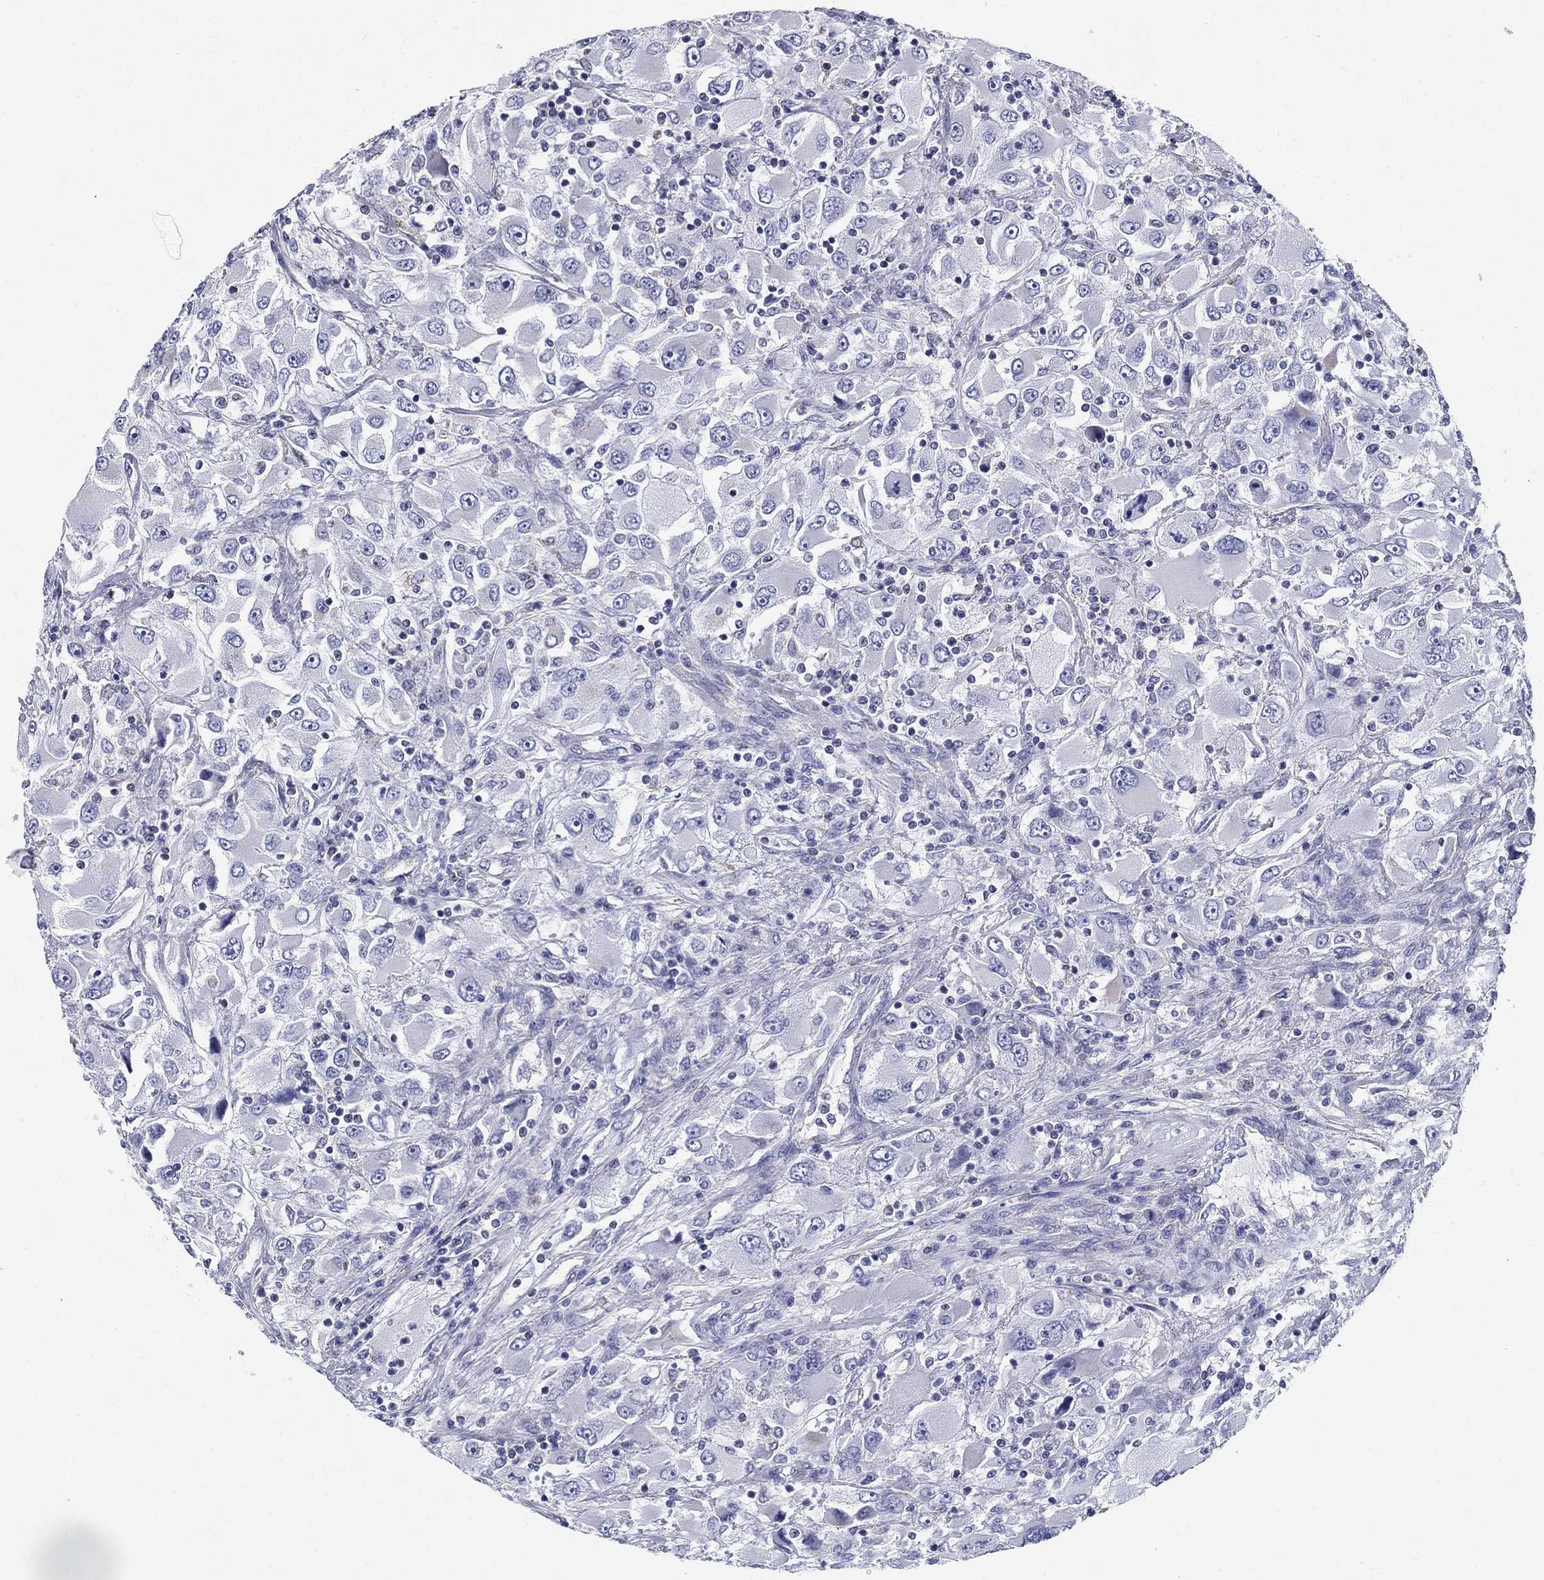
{"staining": {"intensity": "negative", "quantity": "none", "location": "none"}, "tissue": "renal cancer", "cell_type": "Tumor cells", "image_type": "cancer", "snomed": [{"axis": "morphology", "description": "Adenocarcinoma, NOS"}, {"axis": "topography", "description": "Kidney"}], "caption": "IHC of human renal cancer (adenocarcinoma) reveals no staining in tumor cells.", "gene": "UPB1", "patient": {"sex": "female", "age": 52}}